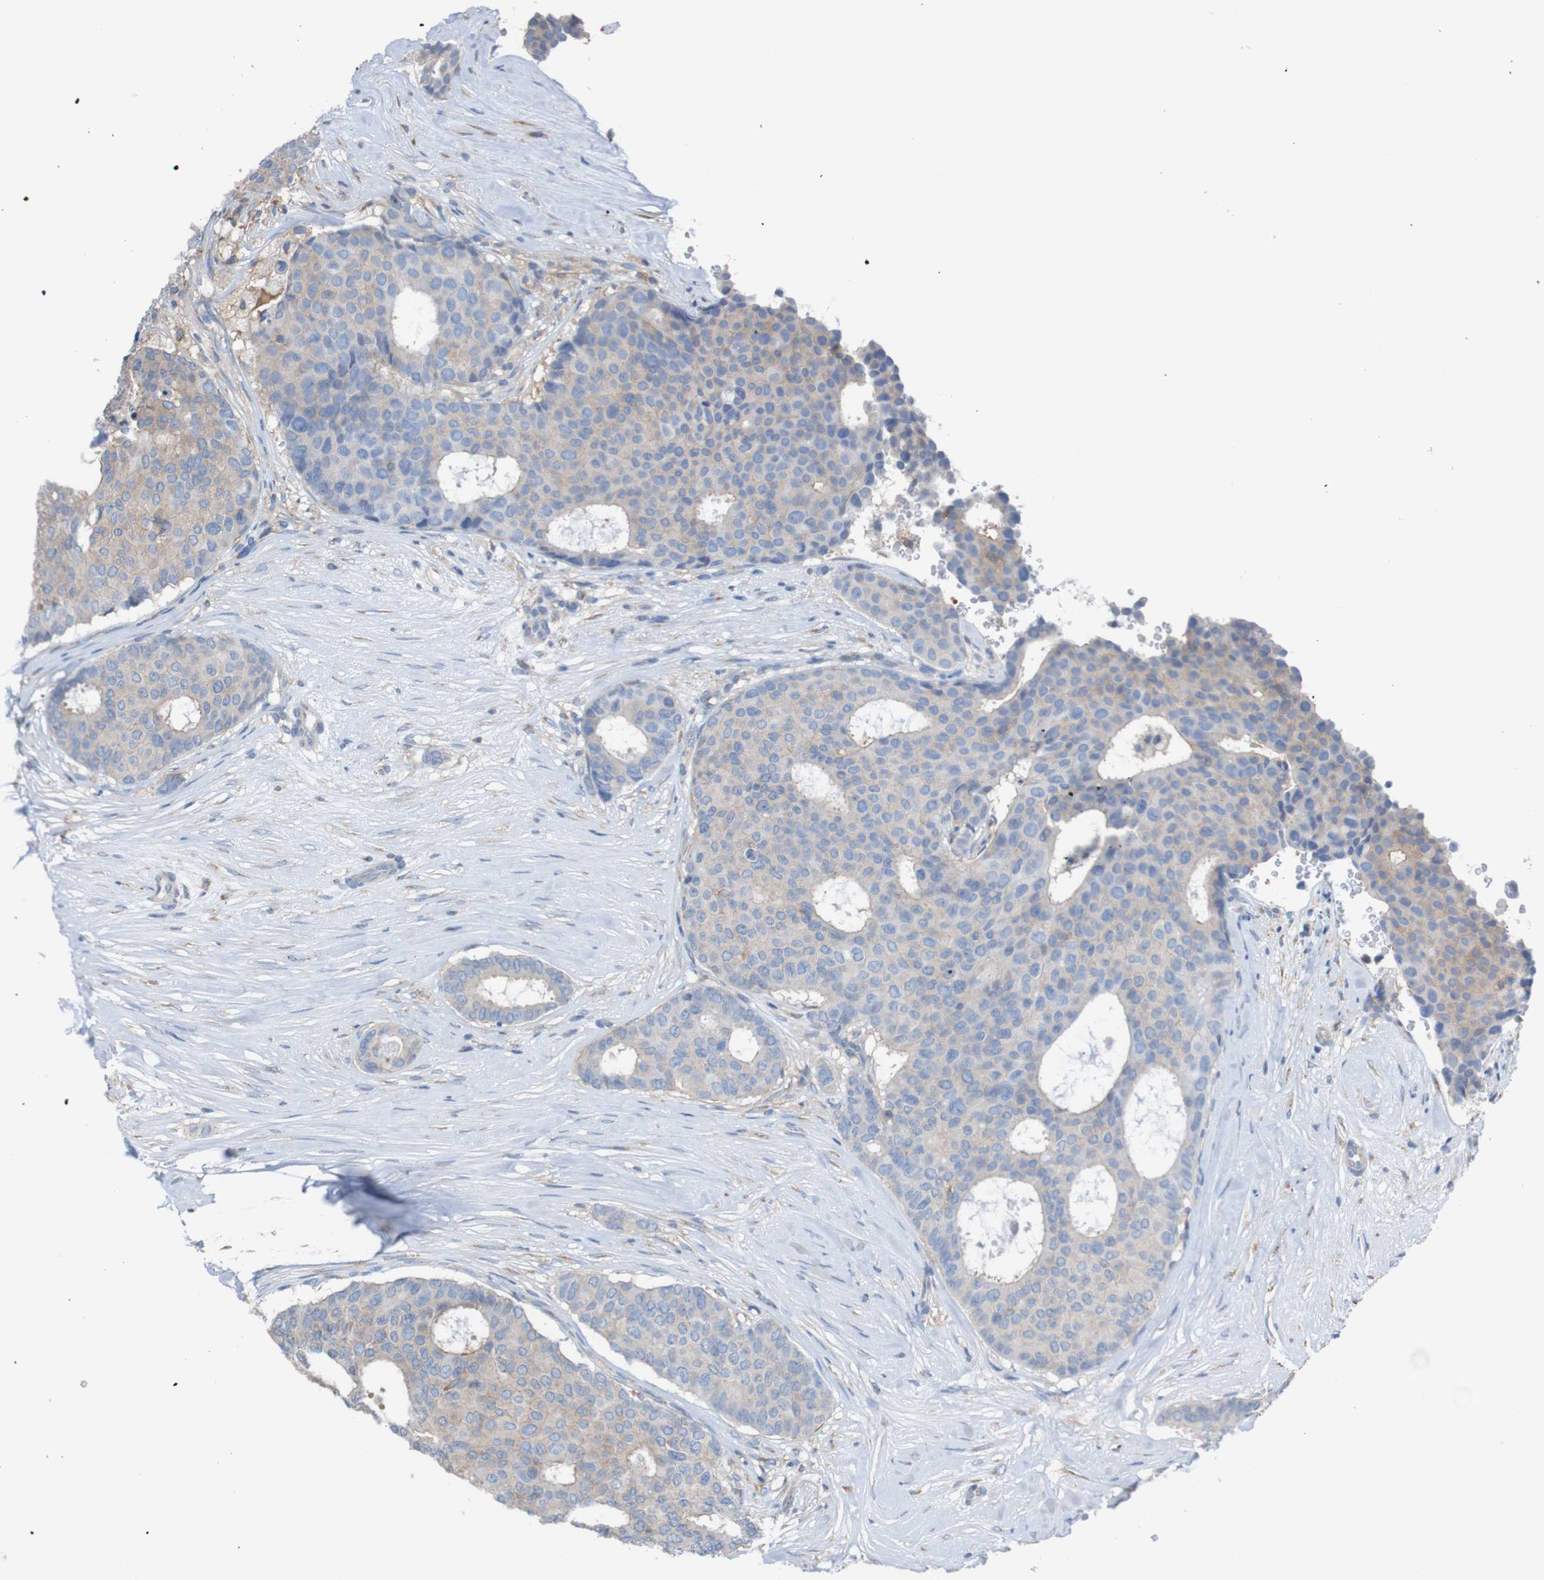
{"staining": {"intensity": "moderate", "quantity": "25%-75%", "location": "cytoplasmic/membranous"}, "tissue": "breast cancer", "cell_type": "Tumor cells", "image_type": "cancer", "snomed": [{"axis": "morphology", "description": "Duct carcinoma"}, {"axis": "topography", "description": "Breast"}], "caption": "The micrograph exhibits immunohistochemical staining of breast cancer (infiltrating ductal carcinoma). There is moderate cytoplasmic/membranous staining is present in approximately 25%-75% of tumor cells. (Stains: DAB in brown, nuclei in blue, Microscopy: brightfield microscopy at high magnification).", "gene": "MINAR1", "patient": {"sex": "female", "age": 75}}